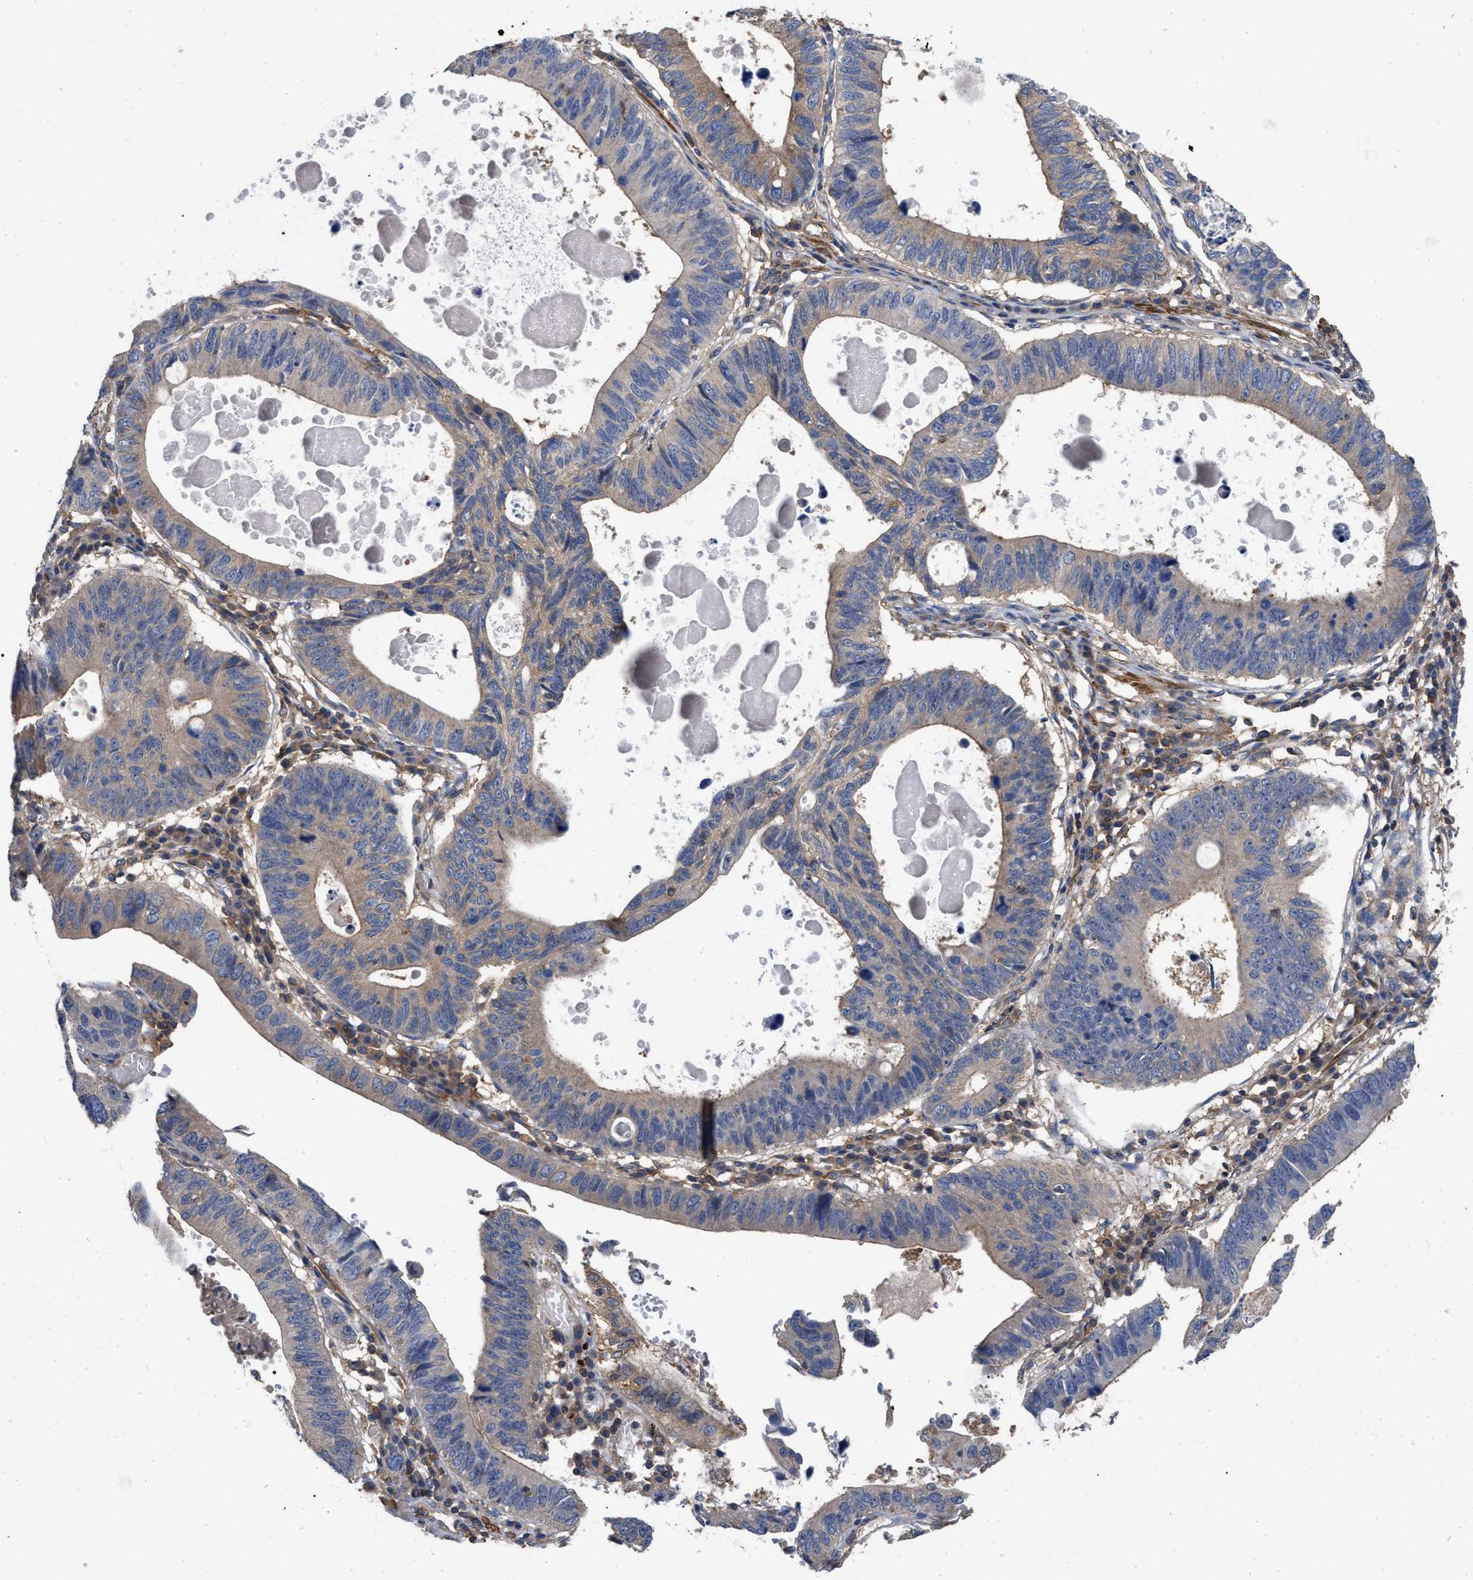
{"staining": {"intensity": "weak", "quantity": ">75%", "location": "cytoplasmic/membranous"}, "tissue": "stomach cancer", "cell_type": "Tumor cells", "image_type": "cancer", "snomed": [{"axis": "morphology", "description": "Adenocarcinoma, NOS"}, {"axis": "topography", "description": "Stomach"}], "caption": "Stomach adenocarcinoma stained with a brown dye demonstrates weak cytoplasmic/membranous positive positivity in about >75% of tumor cells.", "gene": "RABEP1", "patient": {"sex": "male", "age": 59}}